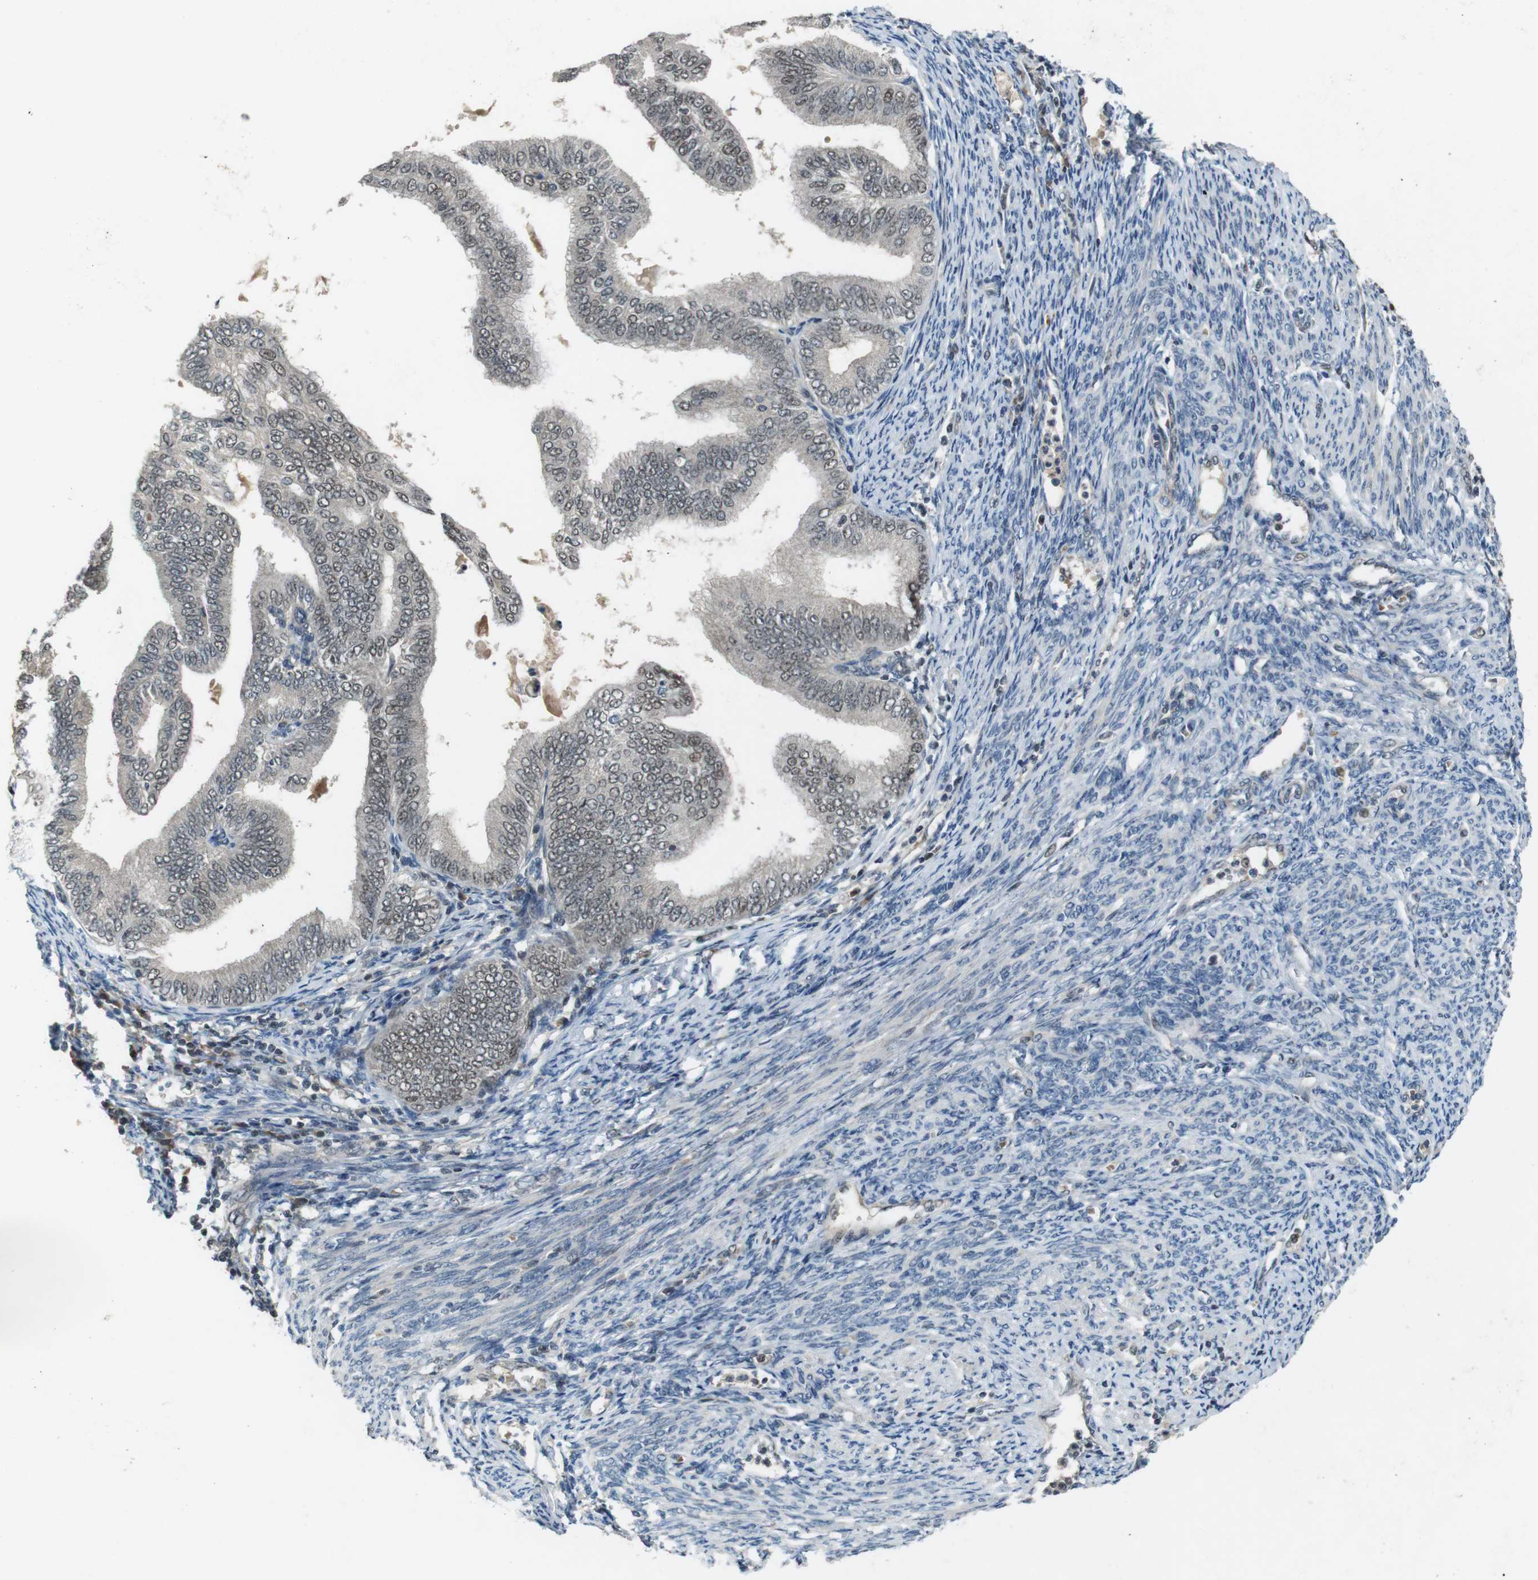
{"staining": {"intensity": "moderate", "quantity": ">75%", "location": "nuclear"}, "tissue": "endometrial cancer", "cell_type": "Tumor cells", "image_type": "cancer", "snomed": [{"axis": "morphology", "description": "Adenocarcinoma, NOS"}, {"axis": "topography", "description": "Endometrium"}], "caption": "Protein staining of endometrial cancer (adenocarcinoma) tissue shows moderate nuclear staining in about >75% of tumor cells.", "gene": "MAPKAPK5", "patient": {"sex": "female", "age": 58}}